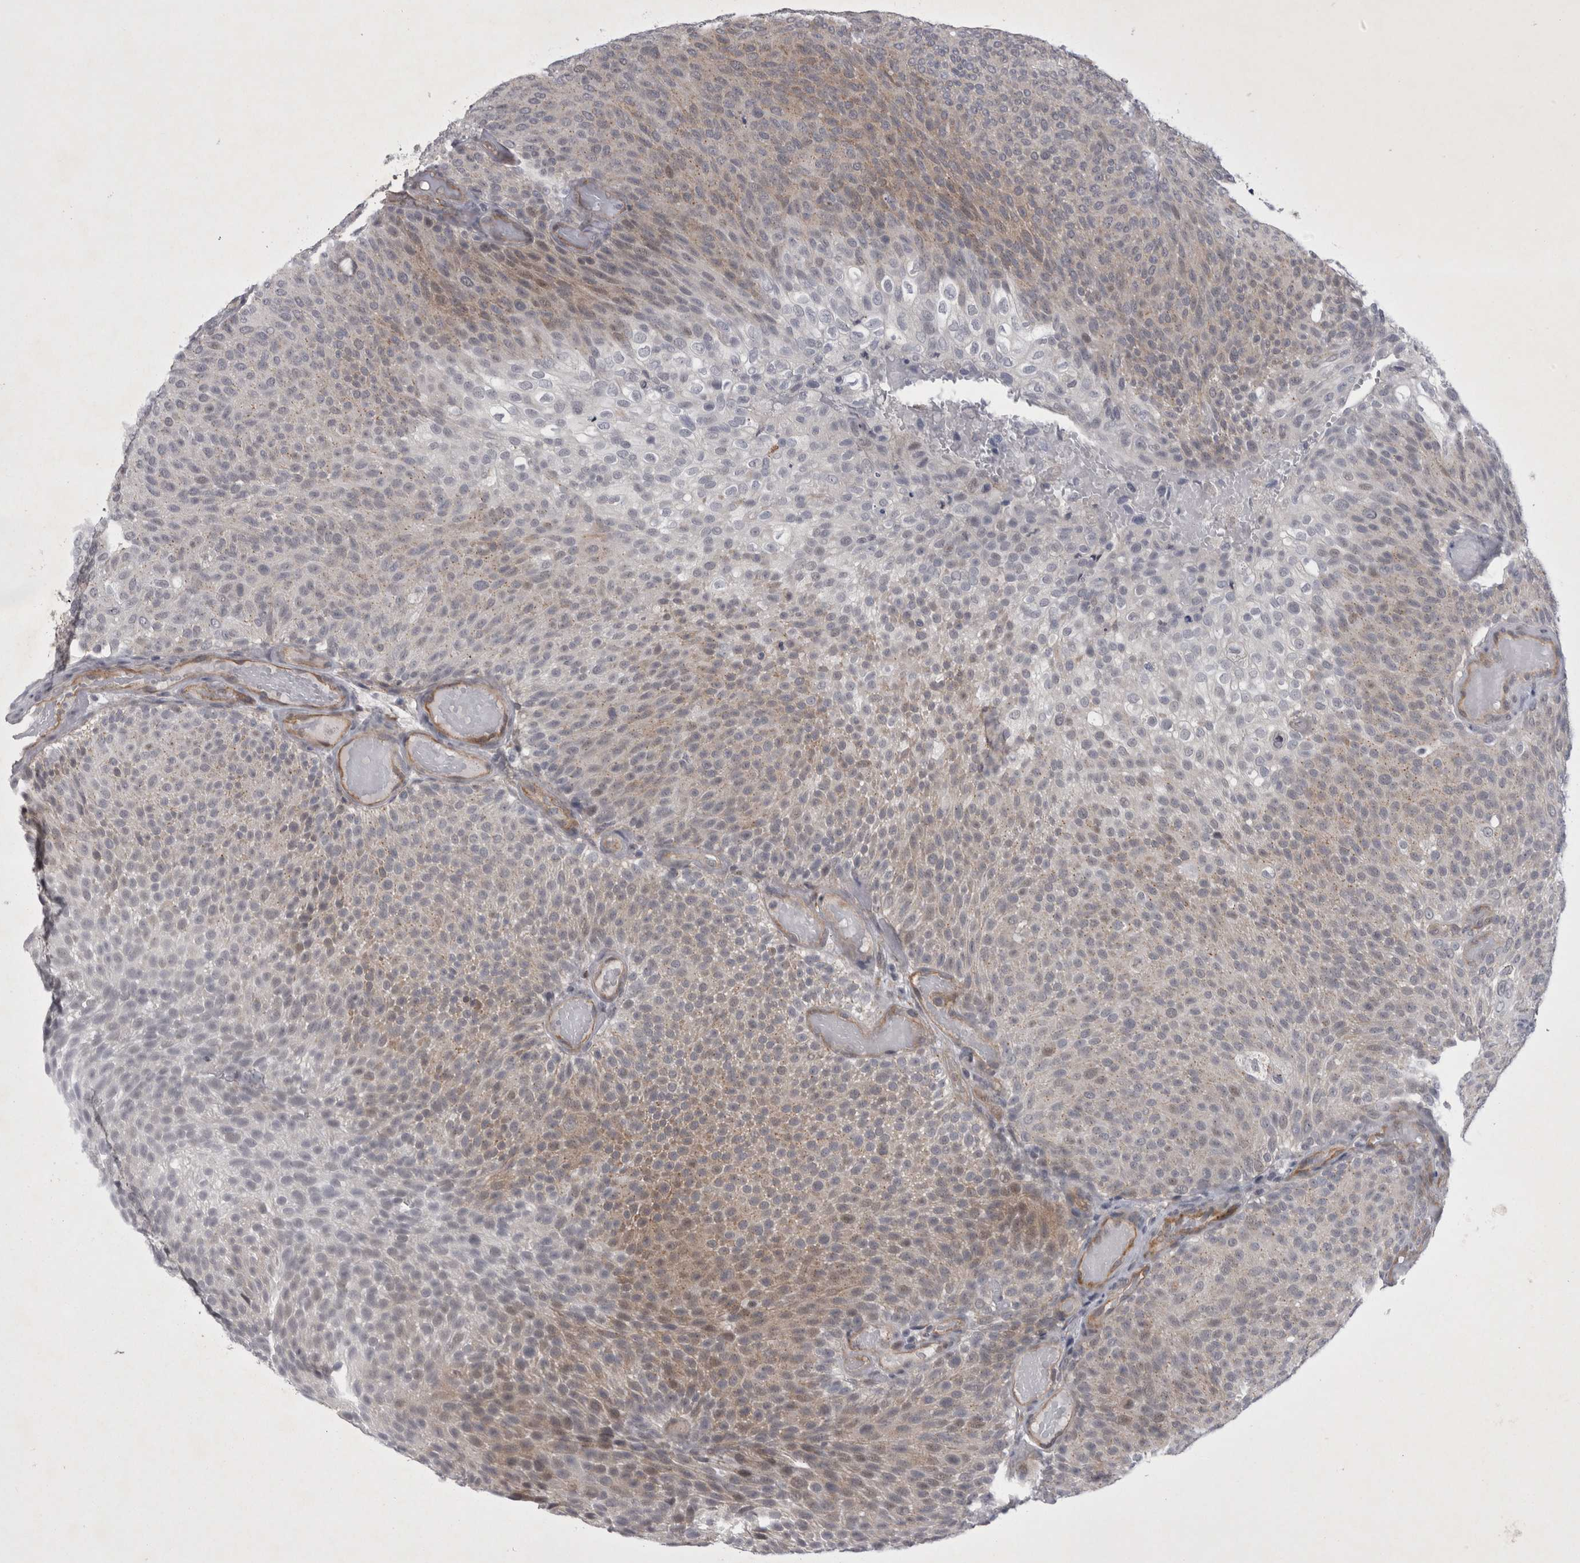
{"staining": {"intensity": "weak", "quantity": ">75%", "location": "cytoplasmic/membranous"}, "tissue": "urothelial cancer", "cell_type": "Tumor cells", "image_type": "cancer", "snomed": [{"axis": "morphology", "description": "Urothelial carcinoma, Low grade"}, {"axis": "topography", "description": "Urinary bladder"}], "caption": "Urothelial cancer stained with a brown dye demonstrates weak cytoplasmic/membranous positive positivity in approximately >75% of tumor cells.", "gene": "PARP11", "patient": {"sex": "male", "age": 78}}